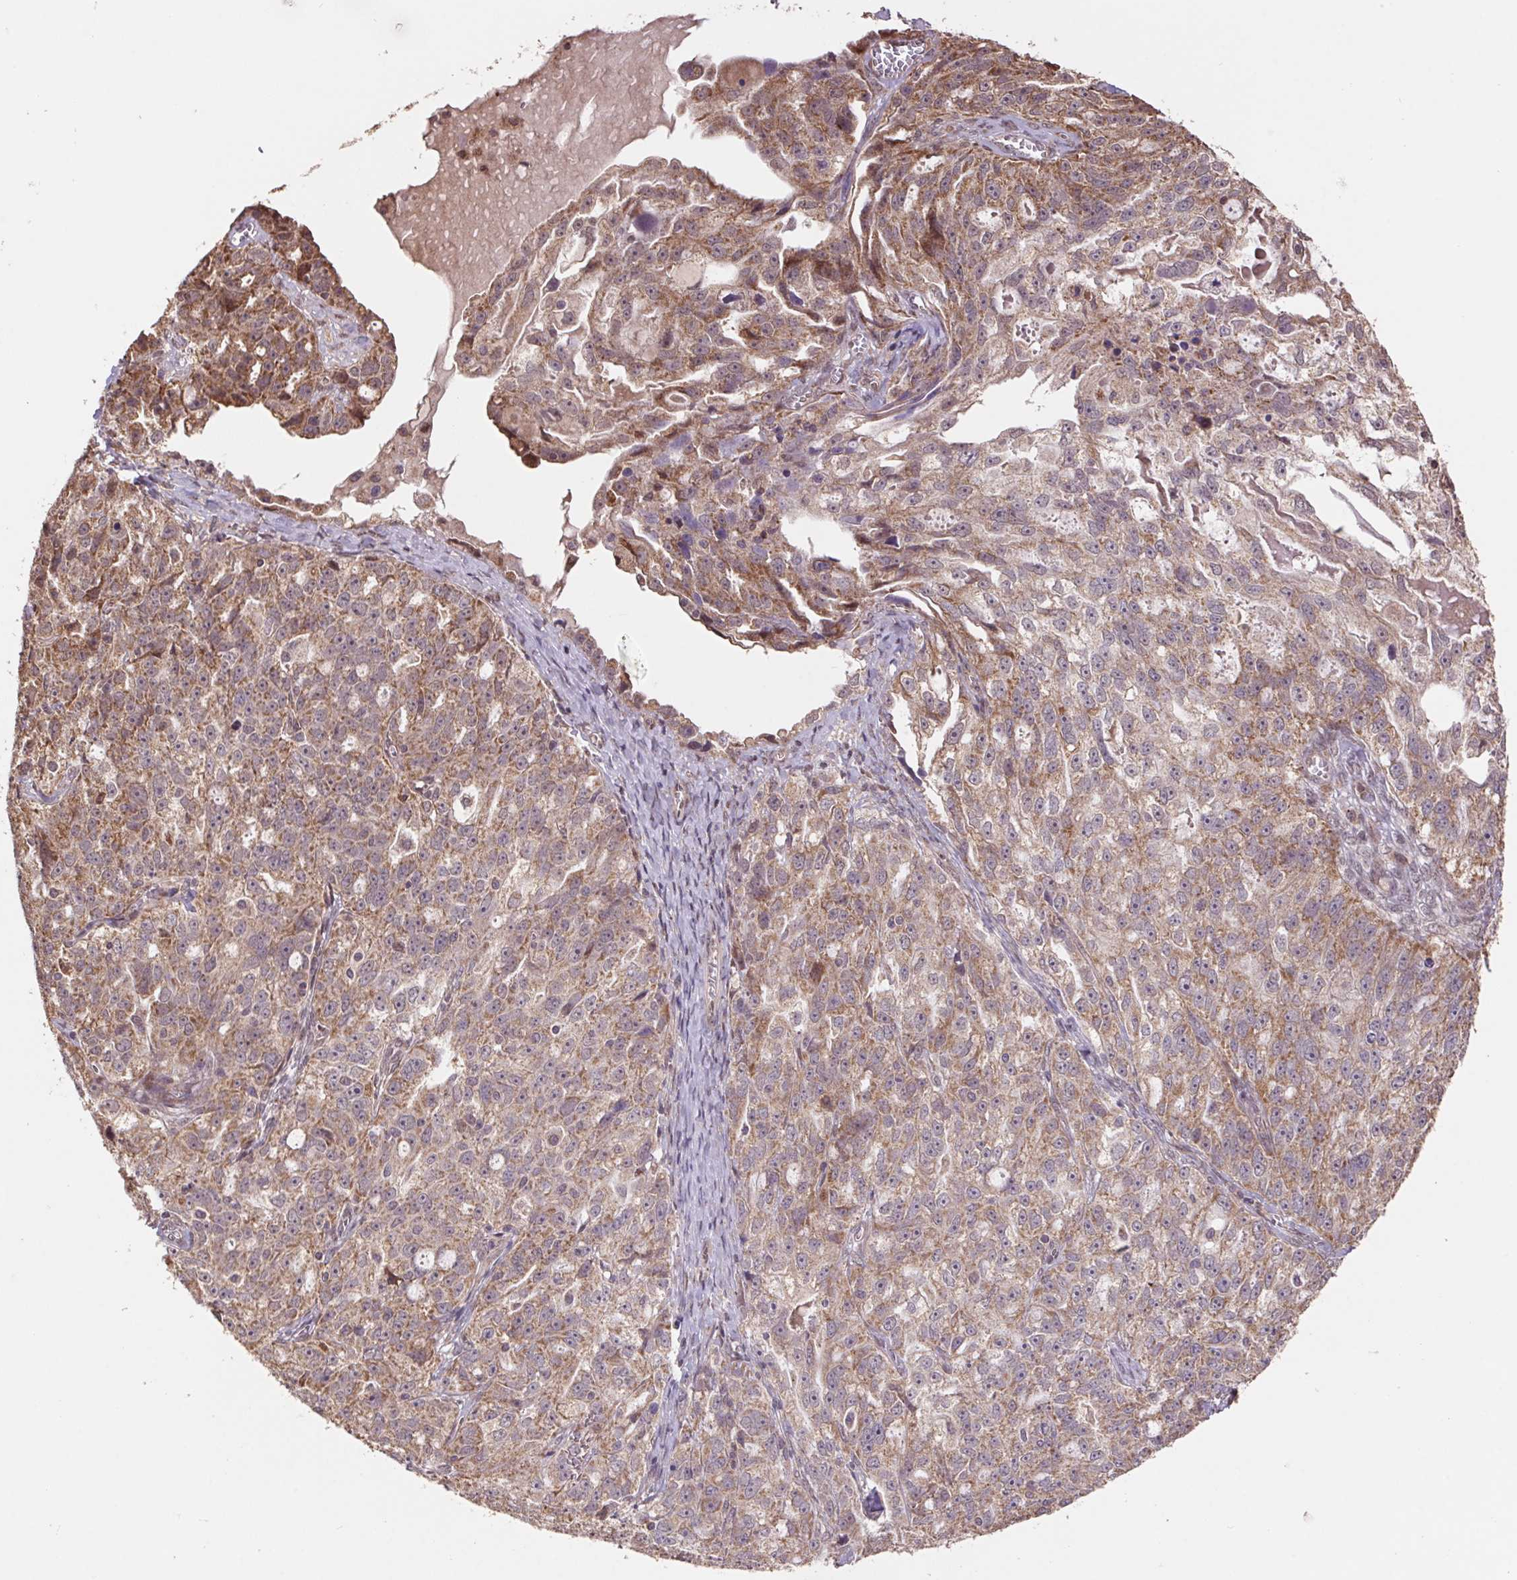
{"staining": {"intensity": "weak", "quantity": ">75%", "location": "cytoplasmic/membranous"}, "tissue": "ovarian cancer", "cell_type": "Tumor cells", "image_type": "cancer", "snomed": [{"axis": "morphology", "description": "Cystadenocarcinoma, serous, NOS"}, {"axis": "topography", "description": "Ovary"}], "caption": "Tumor cells exhibit weak cytoplasmic/membranous staining in approximately >75% of cells in ovarian cancer.", "gene": "PDHA1", "patient": {"sex": "female", "age": 51}}